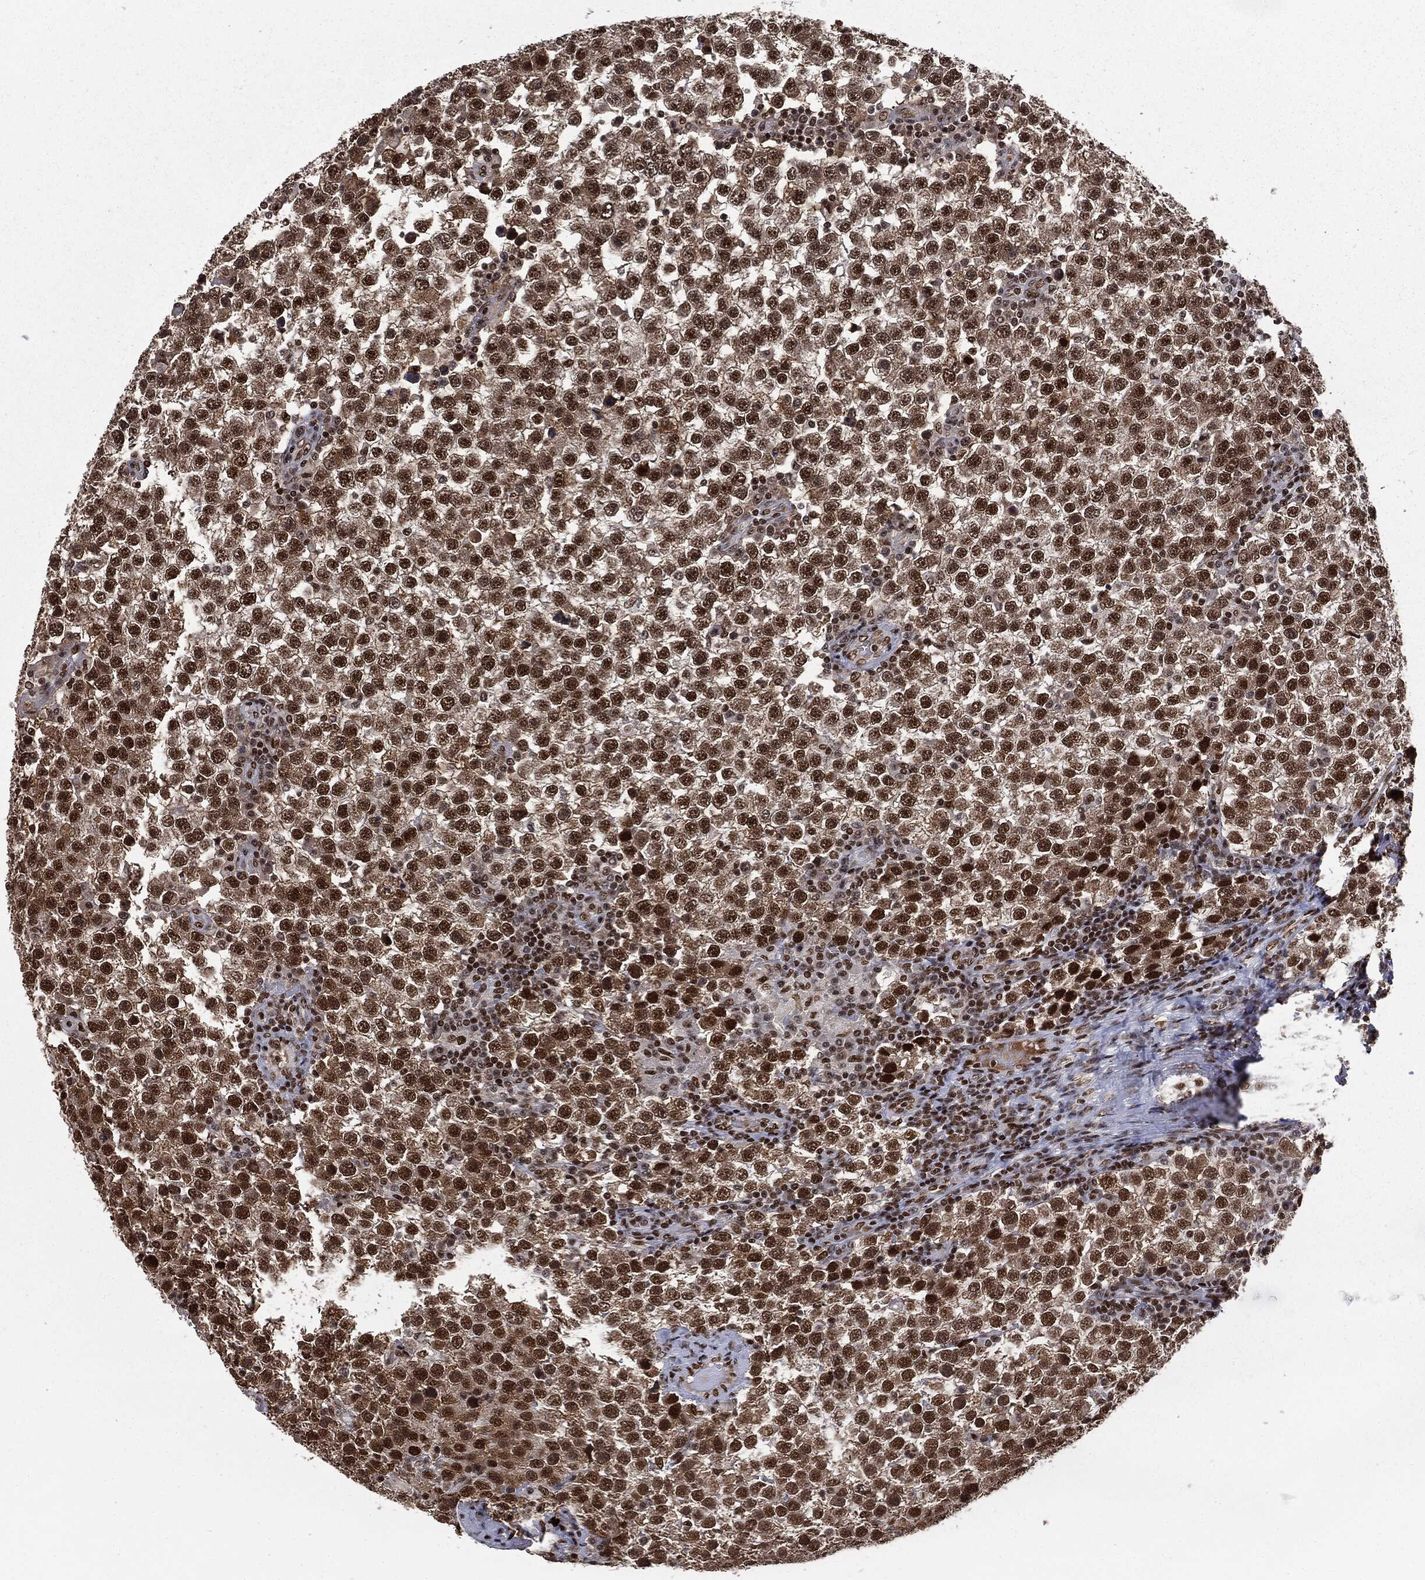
{"staining": {"intensity": "strong", "quantity": ">75%", "location": "cytoplasmic/membranous,nuclear"}, "tissue": "testis cancer", "cell_type": "Tumor cells", "image_type": "cancer", "snomed": [{"axis": "morphology", "description": "Seminoma, NOS"}, {"axis": "topography", "description": "Testis"}], "caption": "Seminoma (testis) tissue shows strong cytoplasmic/membranous and nuclear positivity in approximately >75% of tumor cells, visualized by immunohistochemistry.", "gene": "DPH2", "patient": {"sex": "male", "age": 34}}